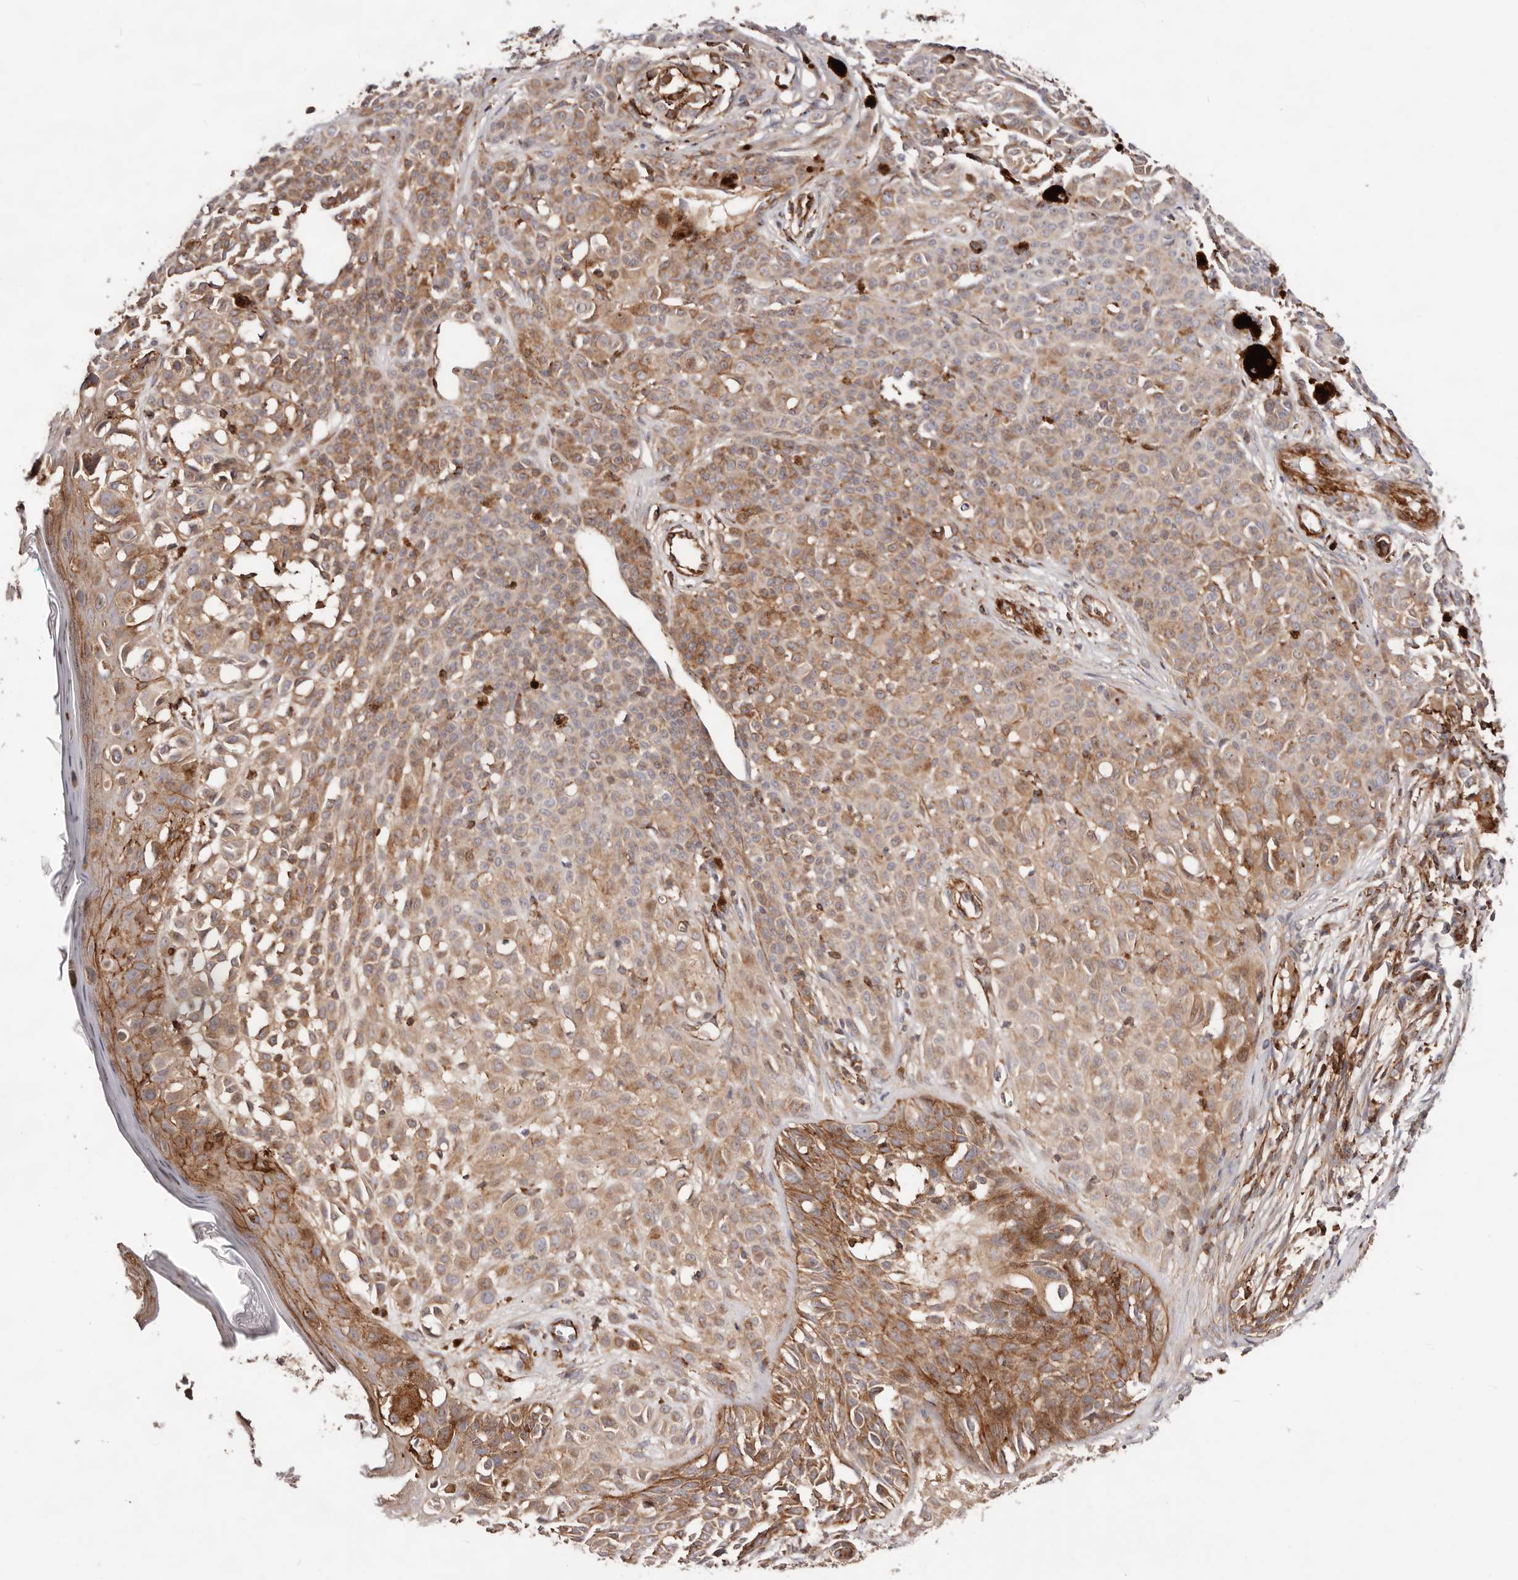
{"staining": {"intensity": "moderate", "quantity": ">75%", "location": "cytoplasmic/membranous"}, "tissue": "melanoma", "cell_type": "Tumor cells", "image_type": "cancer", "snomed": [{"axis": "morphology", "description": "Malignant melanoma, NOS"}, {"axis": "topography", "description": "Skin of leg"}], "caption": "Moderate cytoplasmic/membranous expression is appreciated in approximately >75% of tumor cells in melanoma. Using DAB (3,3'-diaminobenzidine) (brown) and hematoxylin (blue) stains, captured at high magnification using brightfield microscopy.", "gene": "PTPN22", "patient": {"sex": "female", "age": 72}}